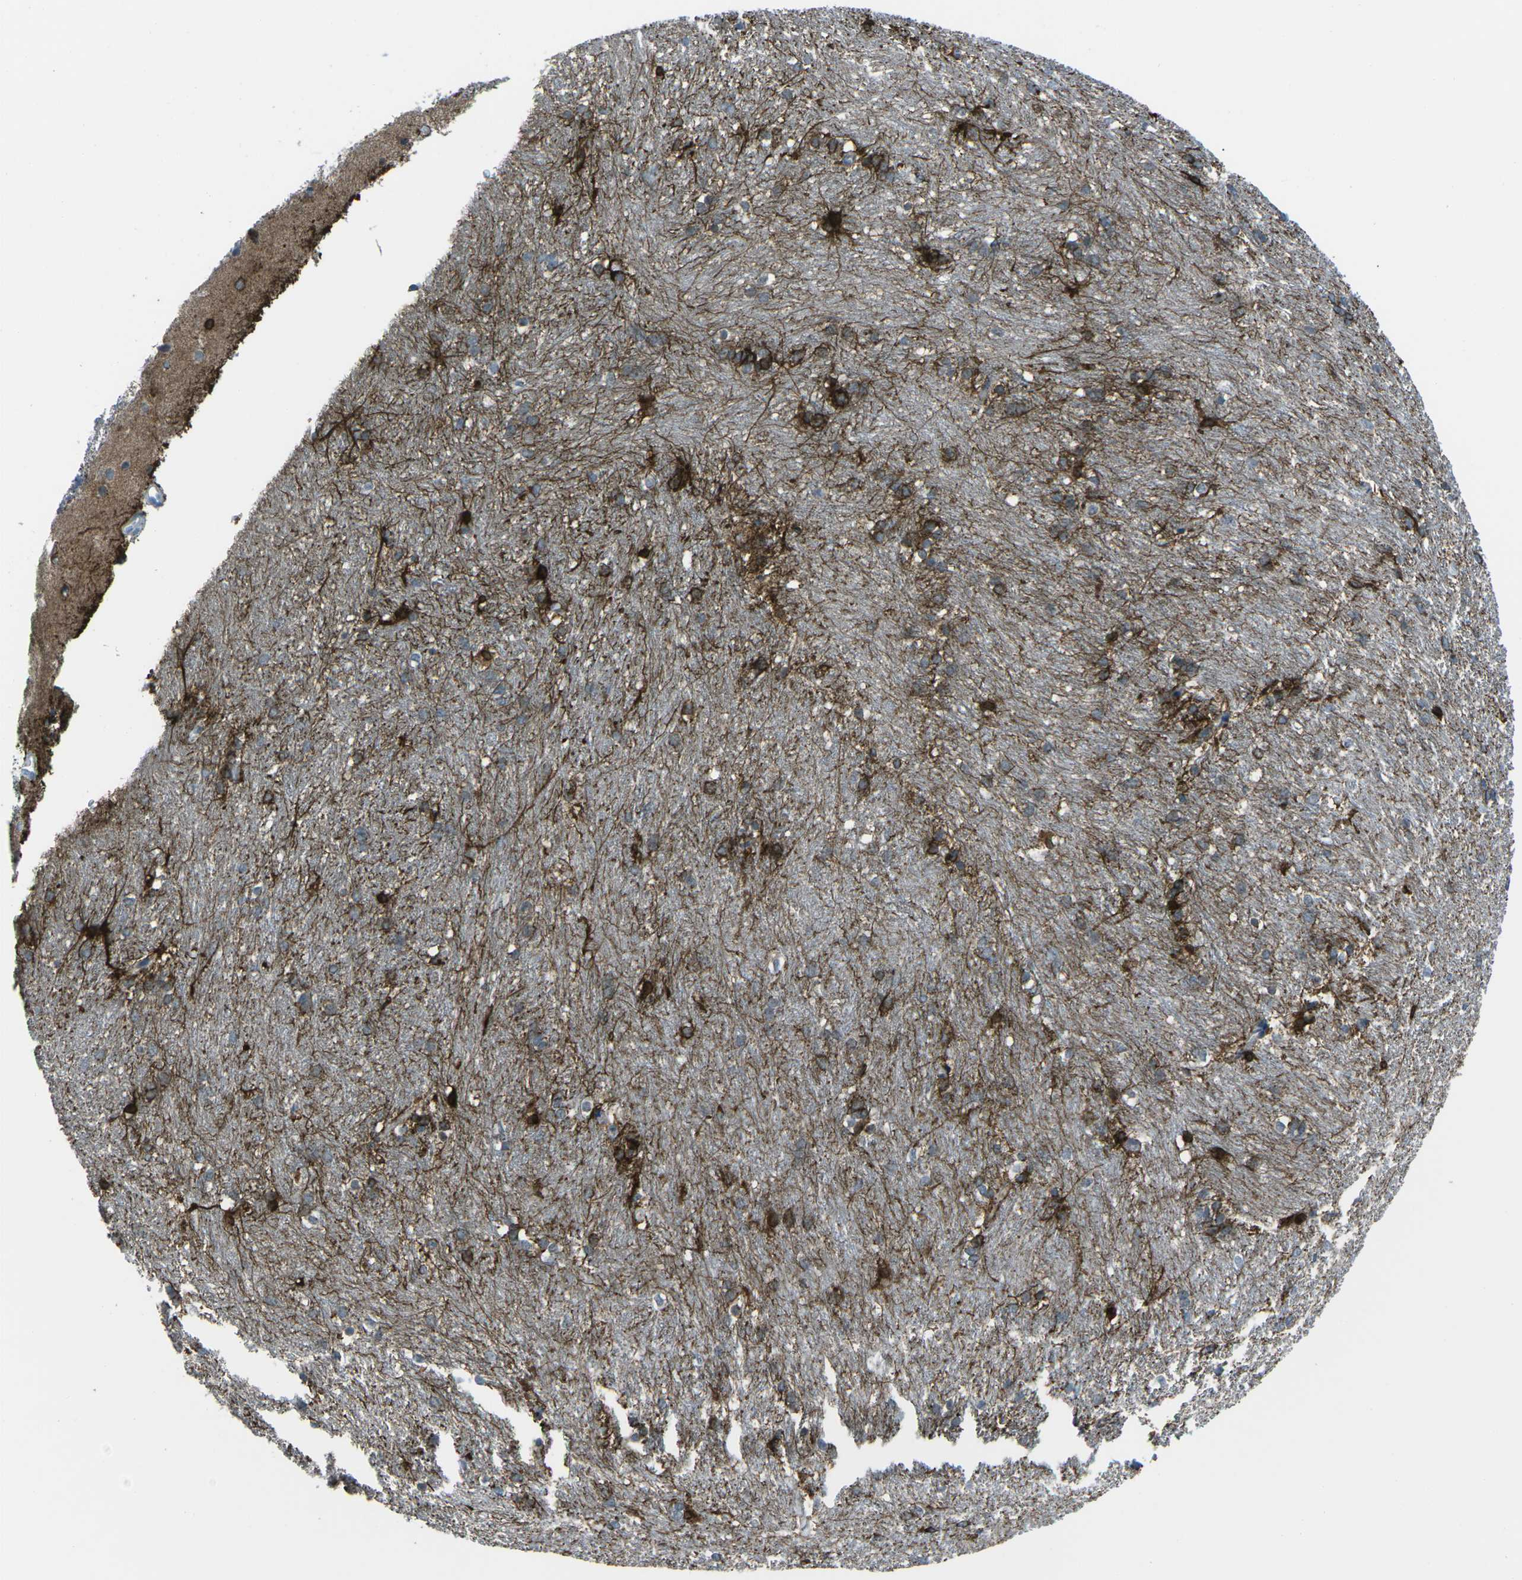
{"staining": {"intensity": "strong", "quantity": "25%-75%", "location": "cytoplasmic/membranous"}, "tissue": "caudate", "cell_type": "Glial cells", "image_type": "normal", "snomed": [{"axis": "morphology", "description": "Normal tissue, NOS"}, {"axis": "topography", "description": "Lateral ventricle wall"}], "caption": "This image exhibits immunohistochemistry (IHC) staining of benign human caudate, with high strong cytoplasmic/membranous positivity in about 25%-75% of glial cells.", "gene": "PRKCA", "patient": {"sex": "female", "age": 19}}